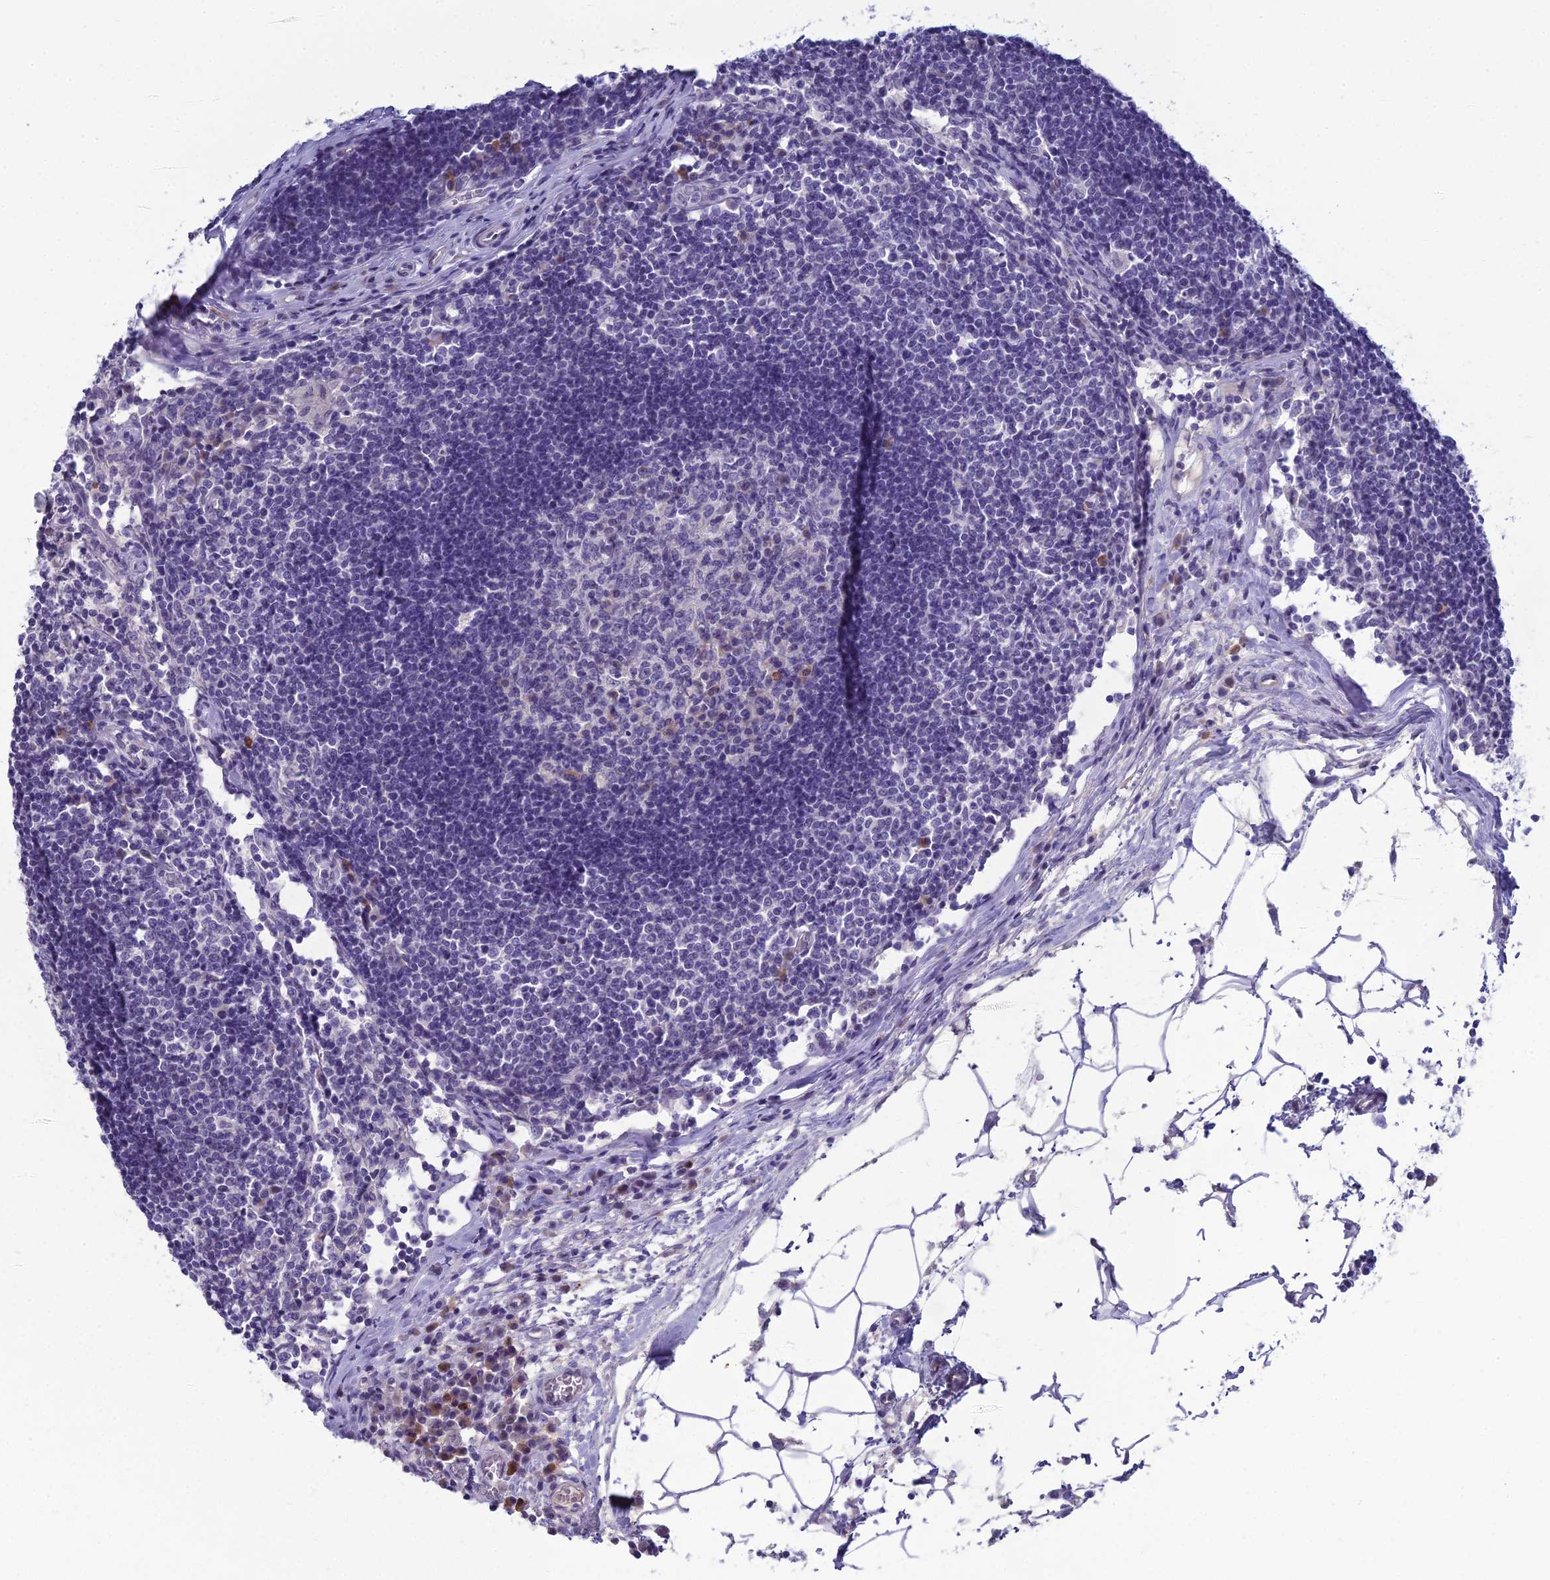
{"staining": {"intensity": "negative", "quantity": "none", "location": "none"}, "tissue": "lymph node", "cell_type": "Germinal center cells", "image_type": "normal", "snomed": [{"axis": "morphology", "description": "Normal tissue, NOS"}, {"axis": "topography", "description": "Lymph node"}], "caption": "The immunohistochemistry histopathology image has no significant positivity in germinal center cells of lymph node. (Stains: DAB immunohistochemistry (IHC) with hematoxylin counter stain, Microscopy: brightfield microscopy at high magnification).", "gene": "MUC13", "patient": {"sex": "female", "age": 55}}